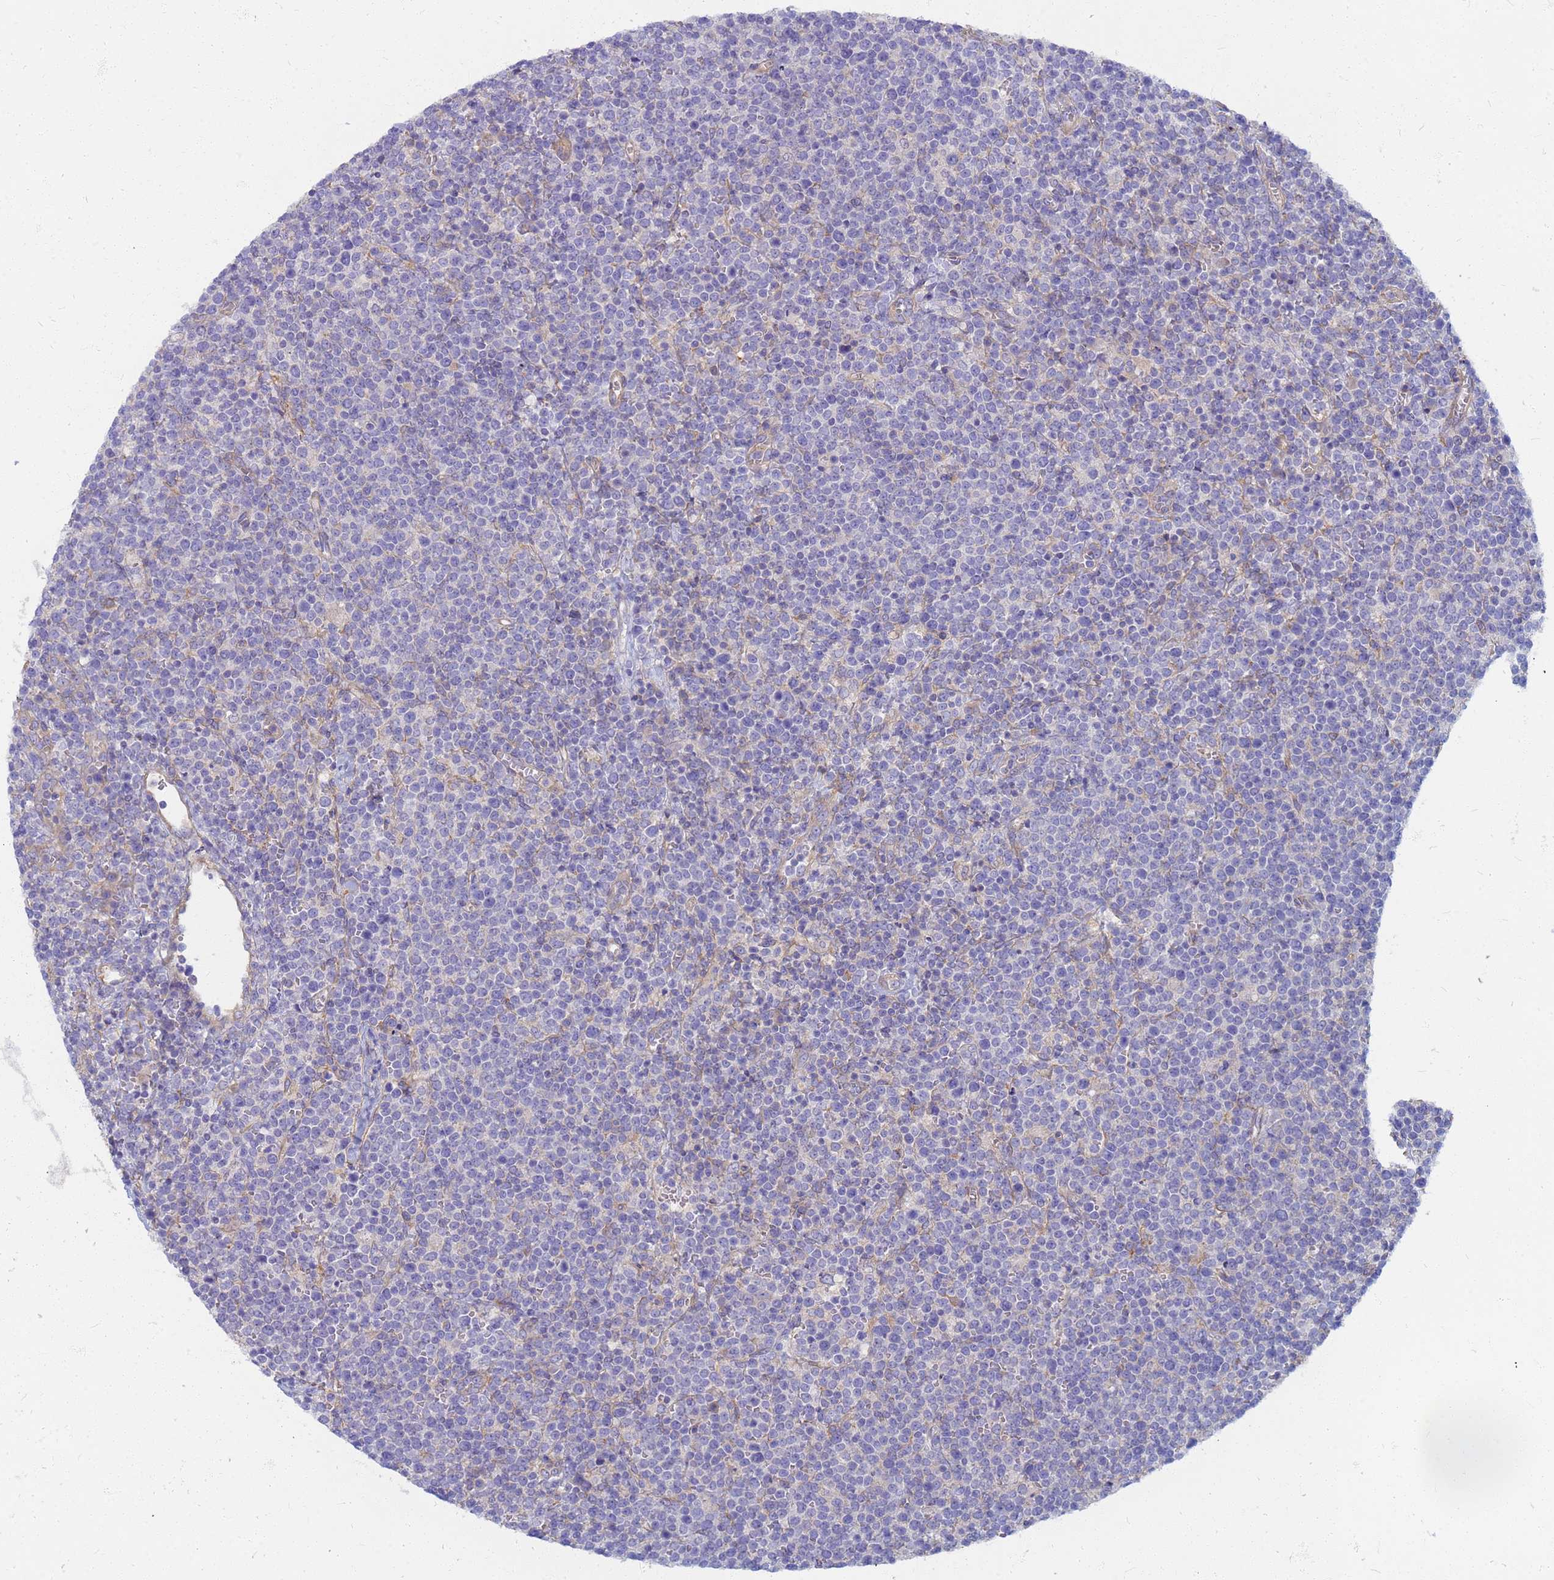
{"staining": {"intensity": "negative", "quantity": "none", "location": "none"}, "tissue": "lymphoma", "cell_type": "Tumor cells", "image_type": "cancer", "snomed": [{"axis": "morphology", "description": "Malignant lymphoma, non-Hodgkin's type, High grade"}, {"axis": "topography", "description": "Lymph node"}], "caption": "Immunohistochemistry histopathology image of neoplastic tissue: human lymphoma stained with DAB demonstrates no significant protein positivity in tumor cells.", "gene": "EEA1", "patient": {"sex": "male", "age": 61}}